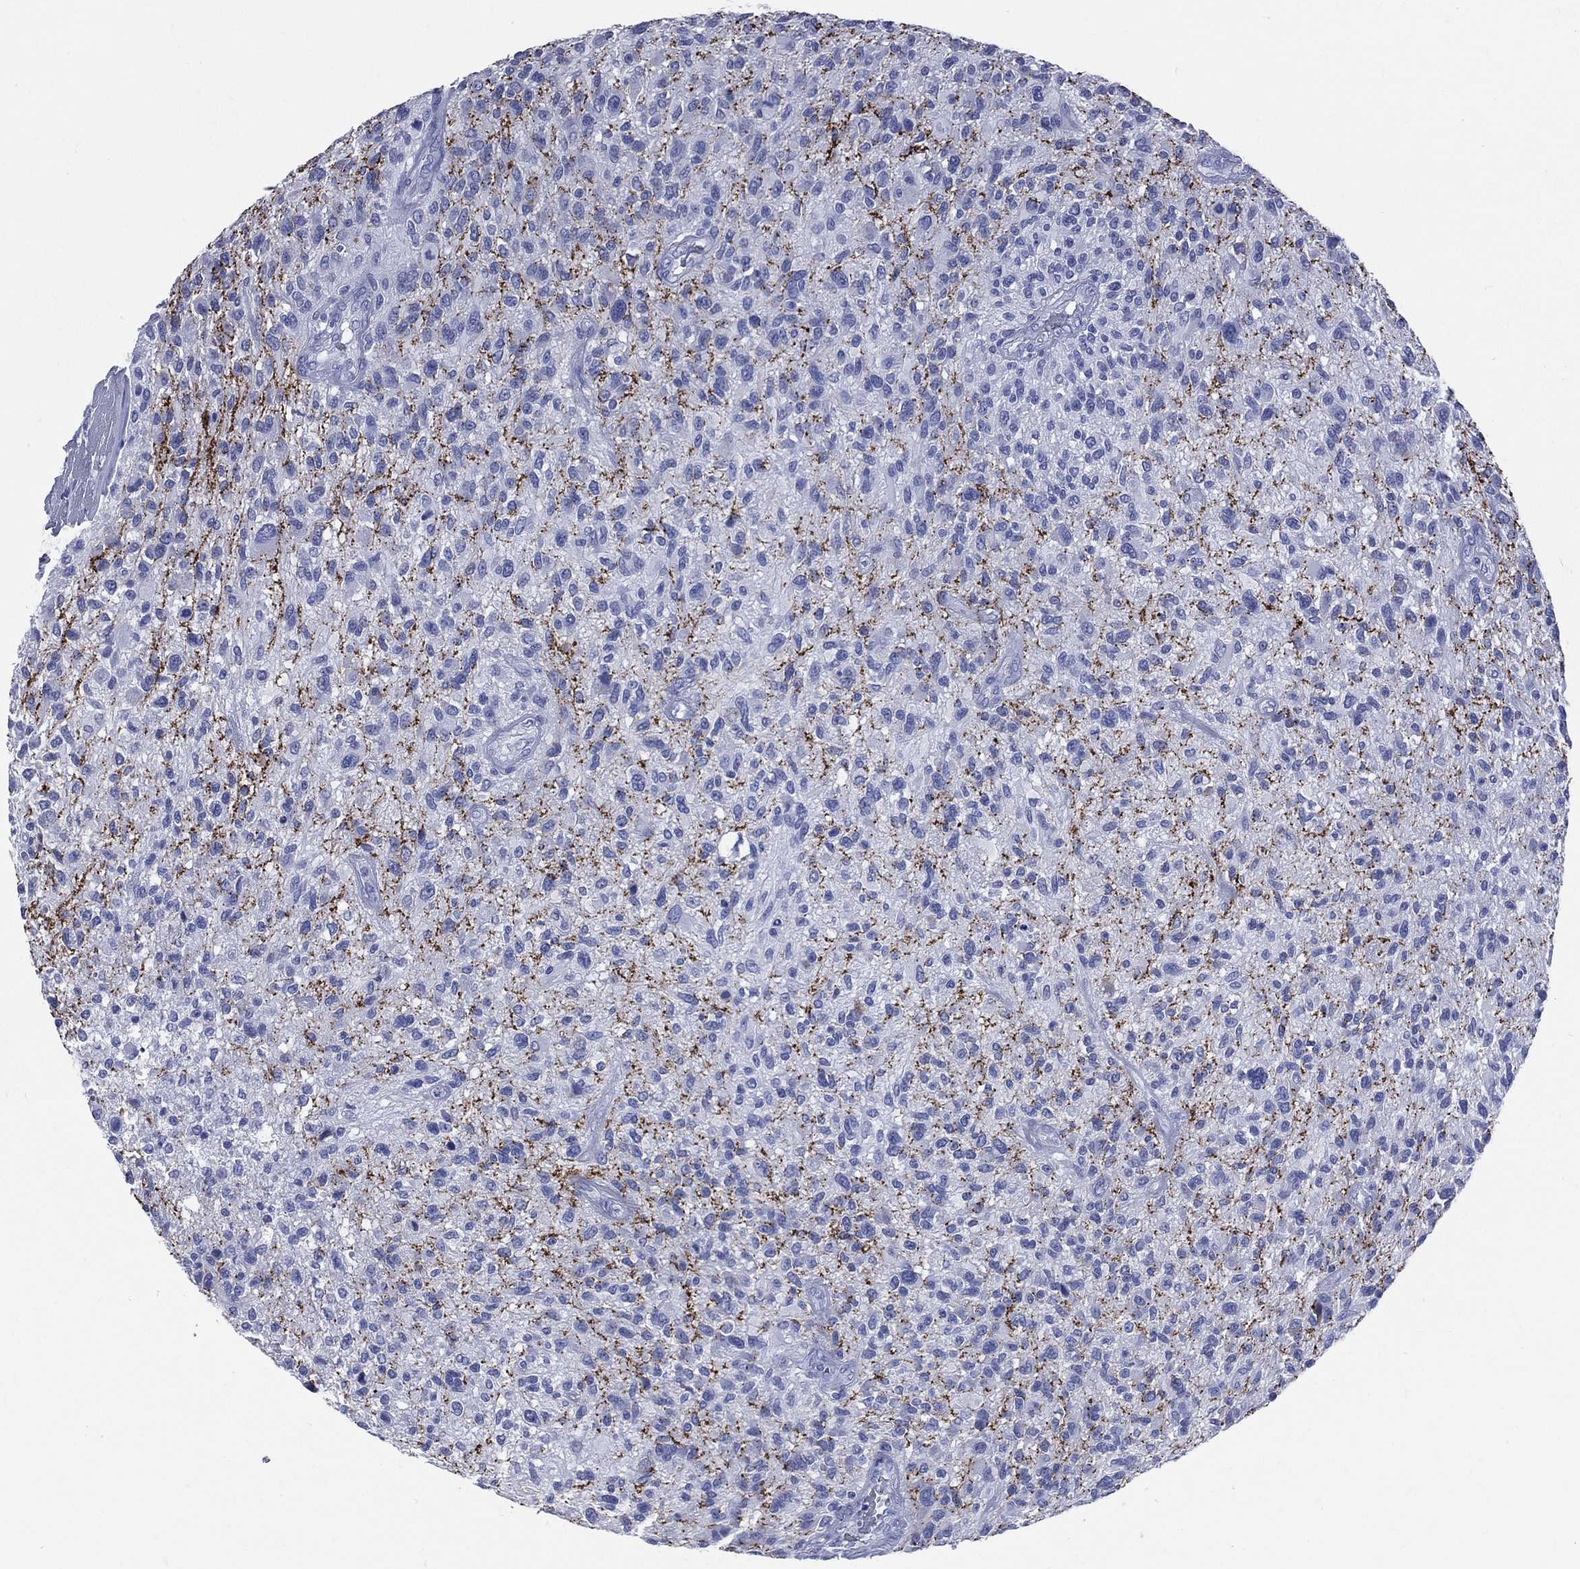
{"staining": {"intensity": "negative", "quantity": "none", "location": "none"}, "tissue": "glioma", "cell_type": "Tumor cells", "image_type": "cancer", "snomed": [{"axis": "morphology", "description": "Glioma, malignant, High grade"}, {"axis": "topography", "description": "Brain"}], "caption": "Immunohistochemical staining of glioma displays no significant expression in tumor cells.", "gene": "SYP", "patient": {"sex": "male", "age": 47}}